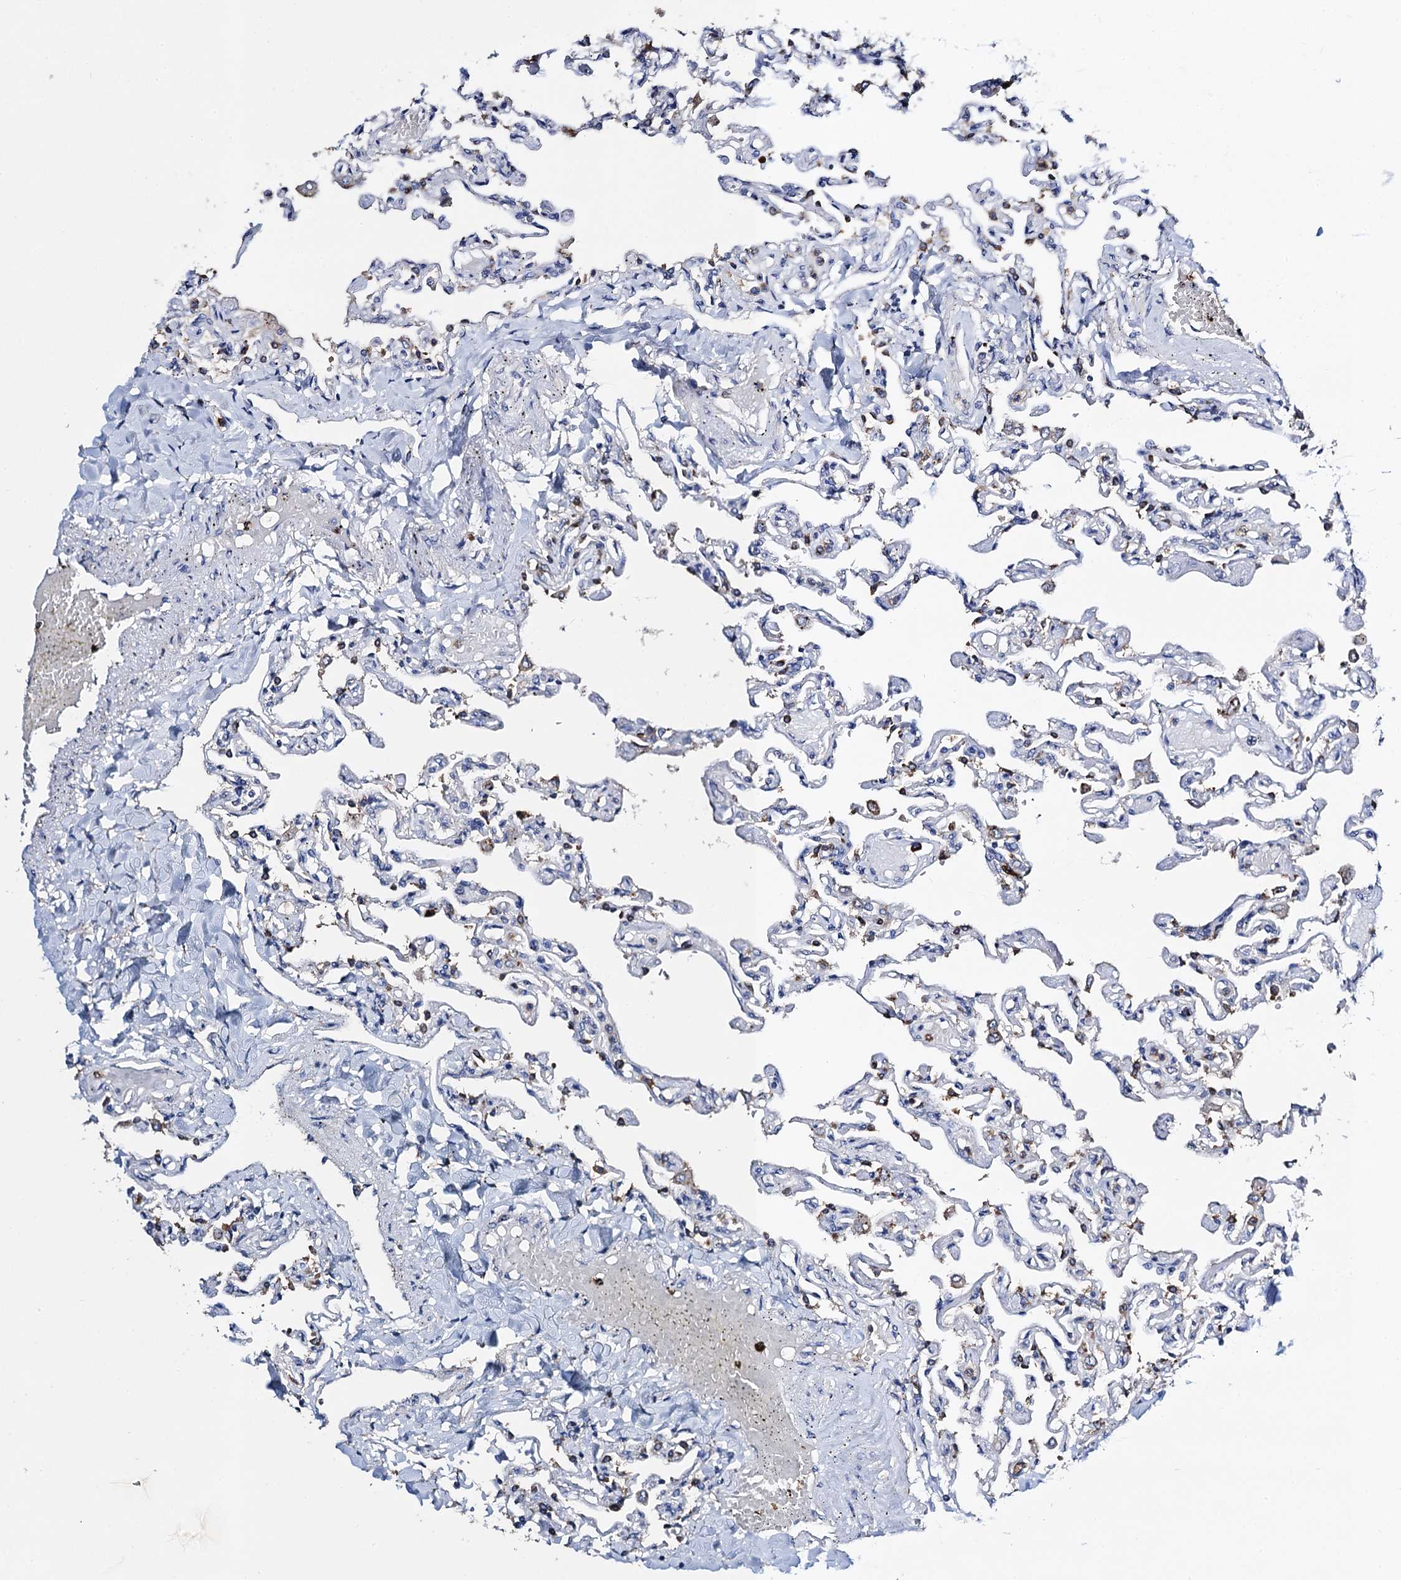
{"staining": {"intensity": "negative", "quantity": "none", "location": "none"}, "tissue": "lung", "cell_type": "Alveolar cells", "image_type": "normal", "snomed": [{"axis": "morphology", "description": "Normal tissue, NOS"}, {"axis": "topography", "description": "Lung"}], "caption": "High power microscopy micrograph of an IHC photomicrograph of normal lung, revealing no significant expression in alveolar cells.", "gene": "FREM3", "patient": {"sex": "male", "age": 21}}